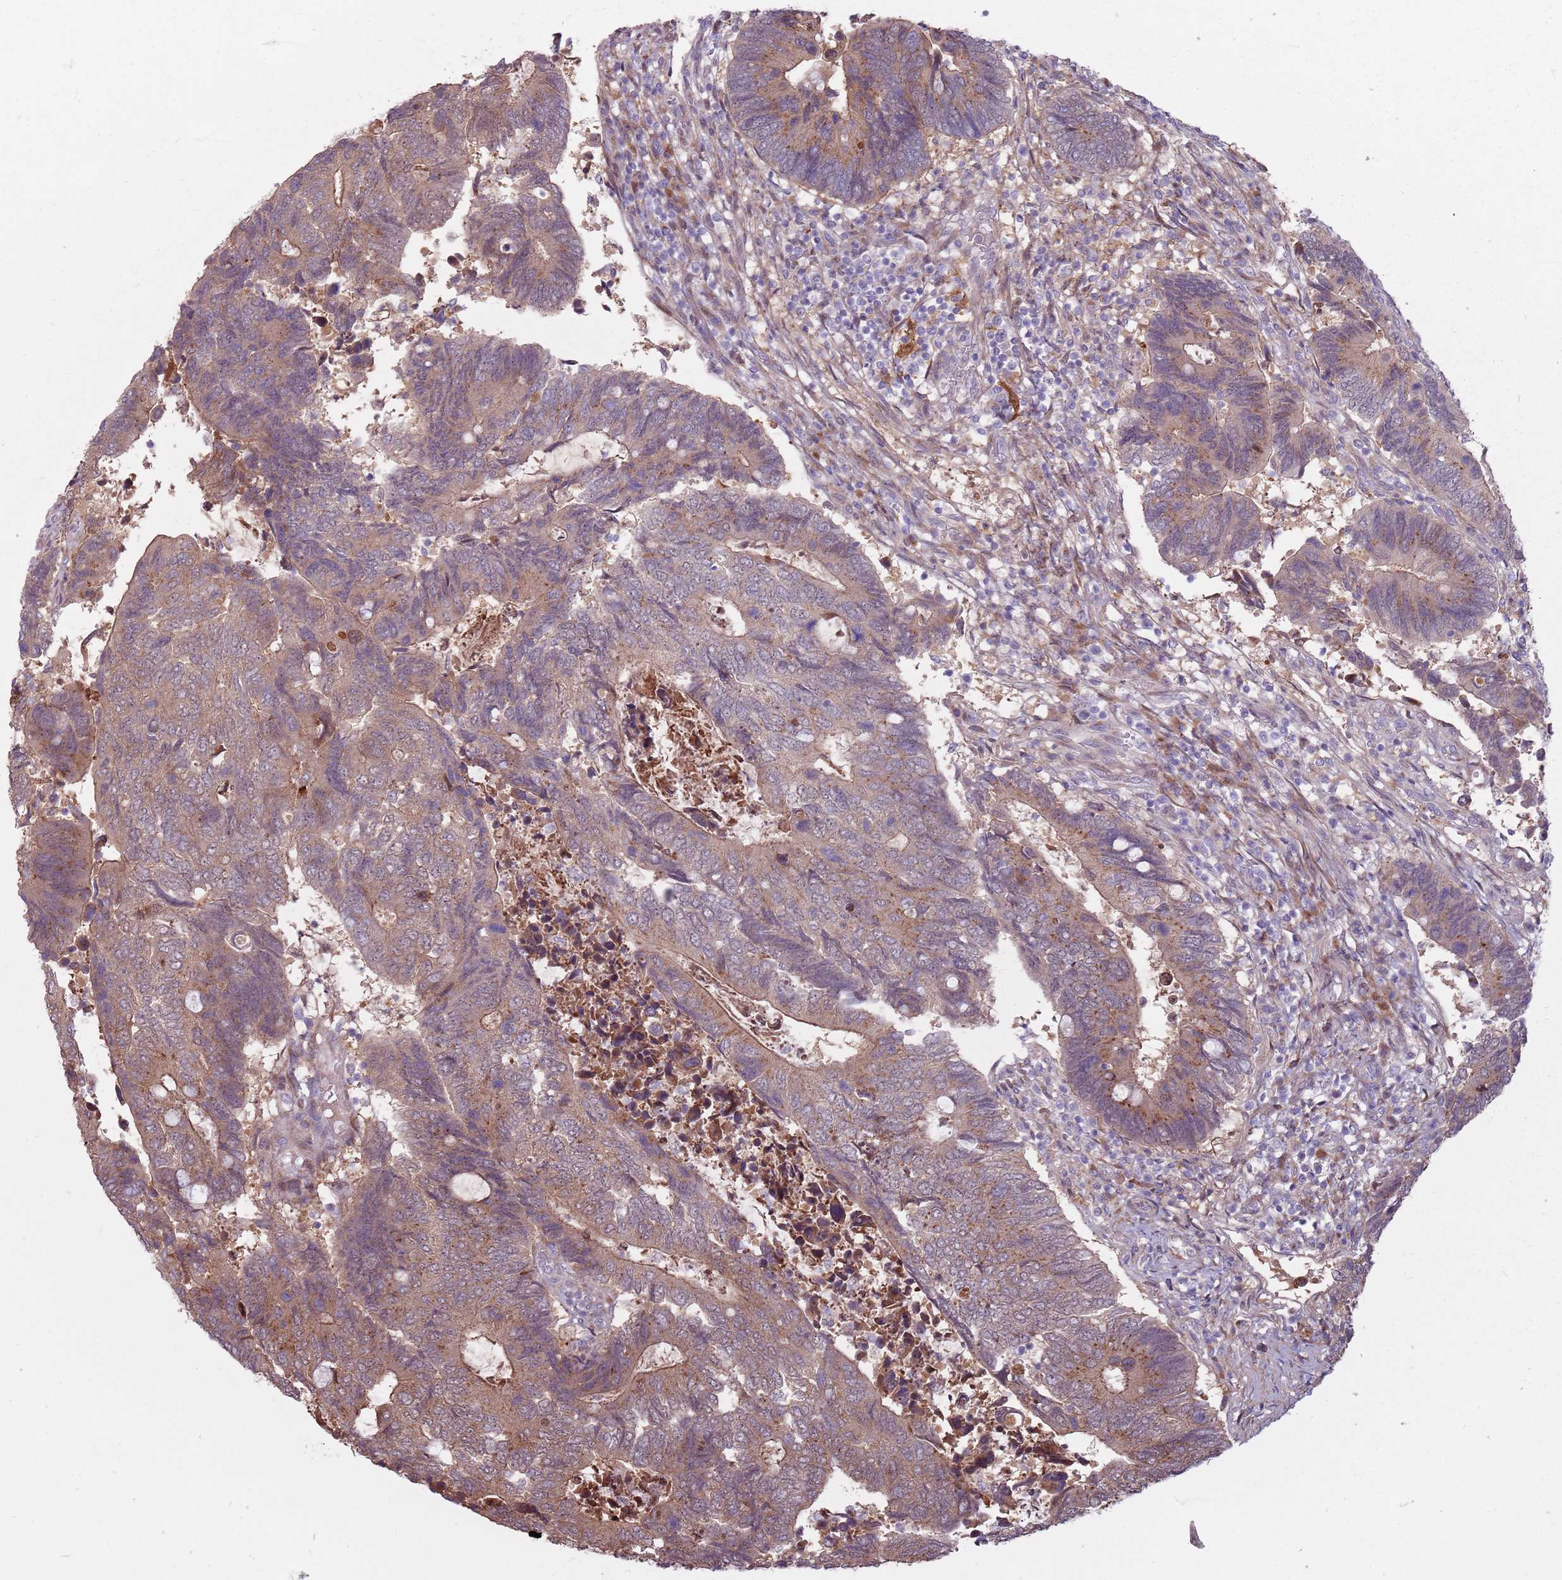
{"staining": {"intensity": "moderate", "quantity": "25%-75%", "location": "cytoplasmic/membranous"}, "tissue": "colorectal cancer", "cell_type": "Tumor cells", "image_type": "cancer", "snomed": [{"axis": "morphology", "description": "Adenocarcinoma, NOS"}, {"axis": "topography", "description": "Colon"}], "caption": "This histopathology image displays colorectal adenocarcinoma stained with immunohistochemistry (IHC) to label a protein in brown. The cytoplasmic/membranous of tumor cells show moderate positivity for the protein. Nuclei are counter-stained blue.", "gene": "CCDC150", "patient": {"sex": "male", "age": 87}}